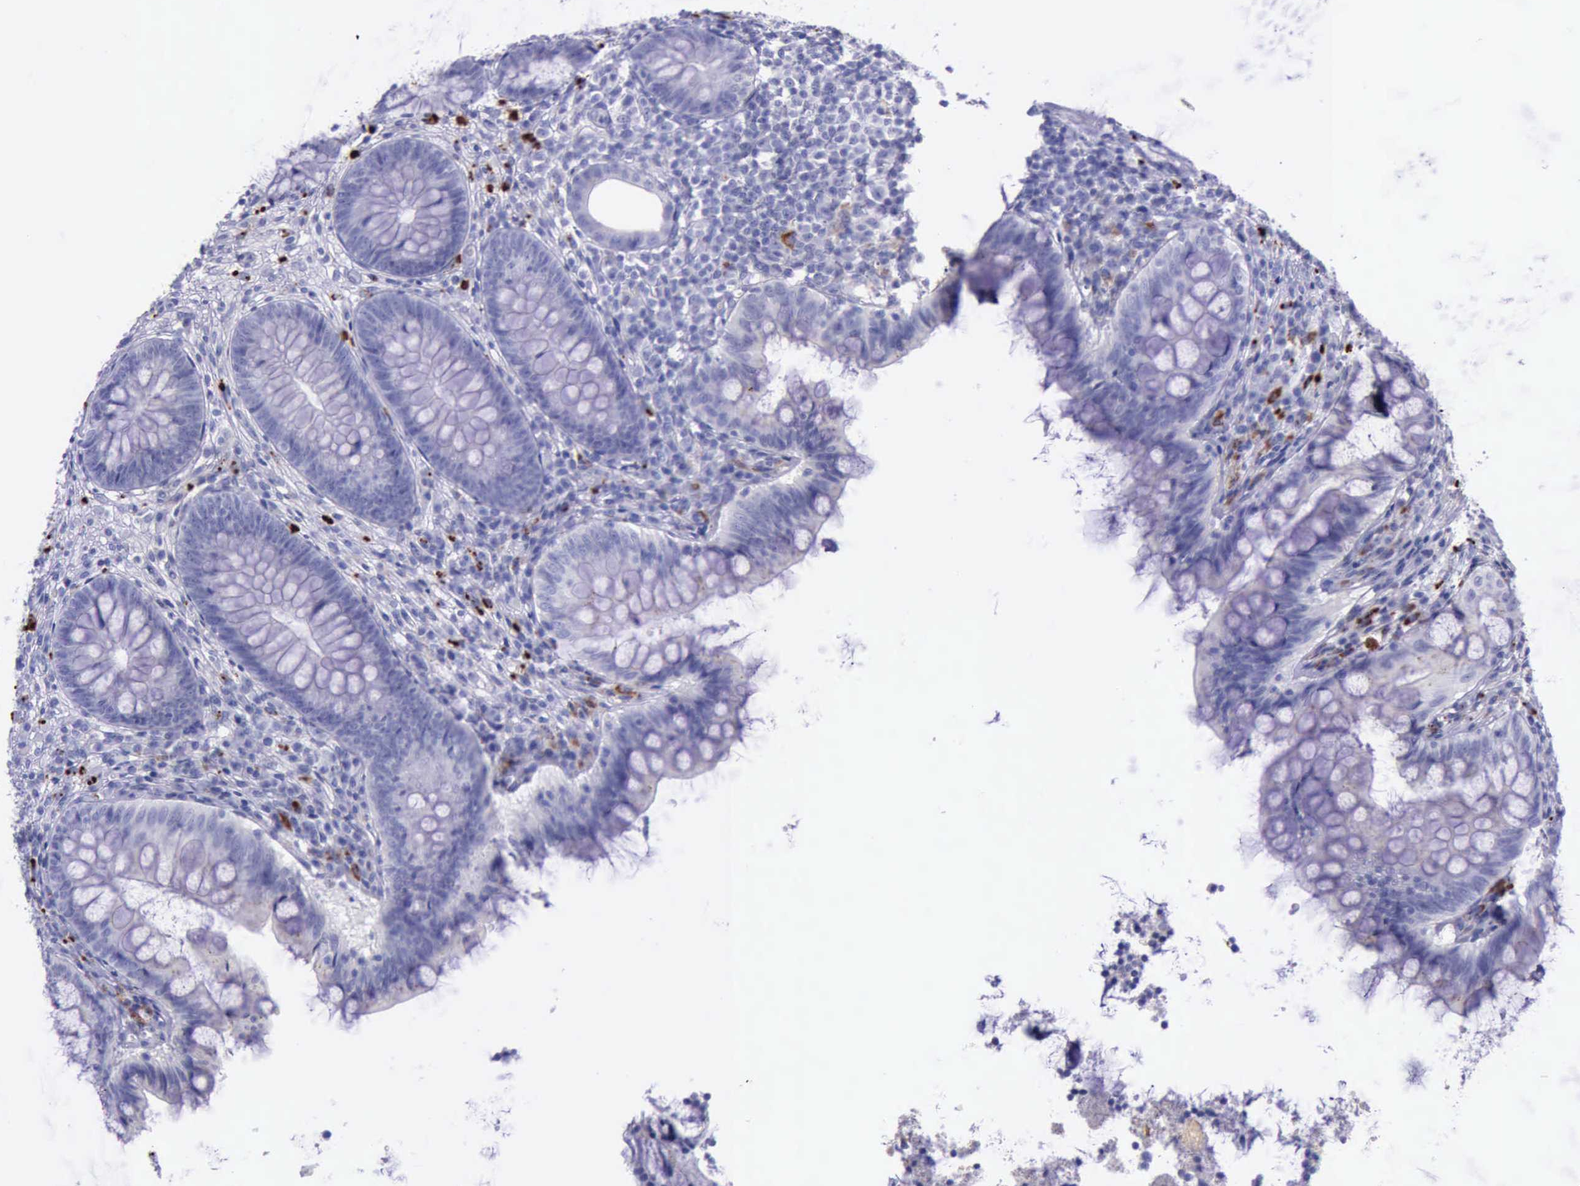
{"staining": {"intensity": "weak", "quantity": "<25%", "location": "cytoplasmic/membranous"}, "tissue": "appendix", "cell_type": "Glandular cells", "image_type": "normal", "snomed": [{"axis": "morphology", "description": "Normal tissue, NOS"}, {"axis": "topography", "description": "Appendix"}], "caption": "DAB (3,3'-diaminobenzidine) immunohistochemical staining of benign human appendix reveals no significant positivity in glandular cells.", "gene": "GLA", "patient": {"sex": "female", "age": 66}}